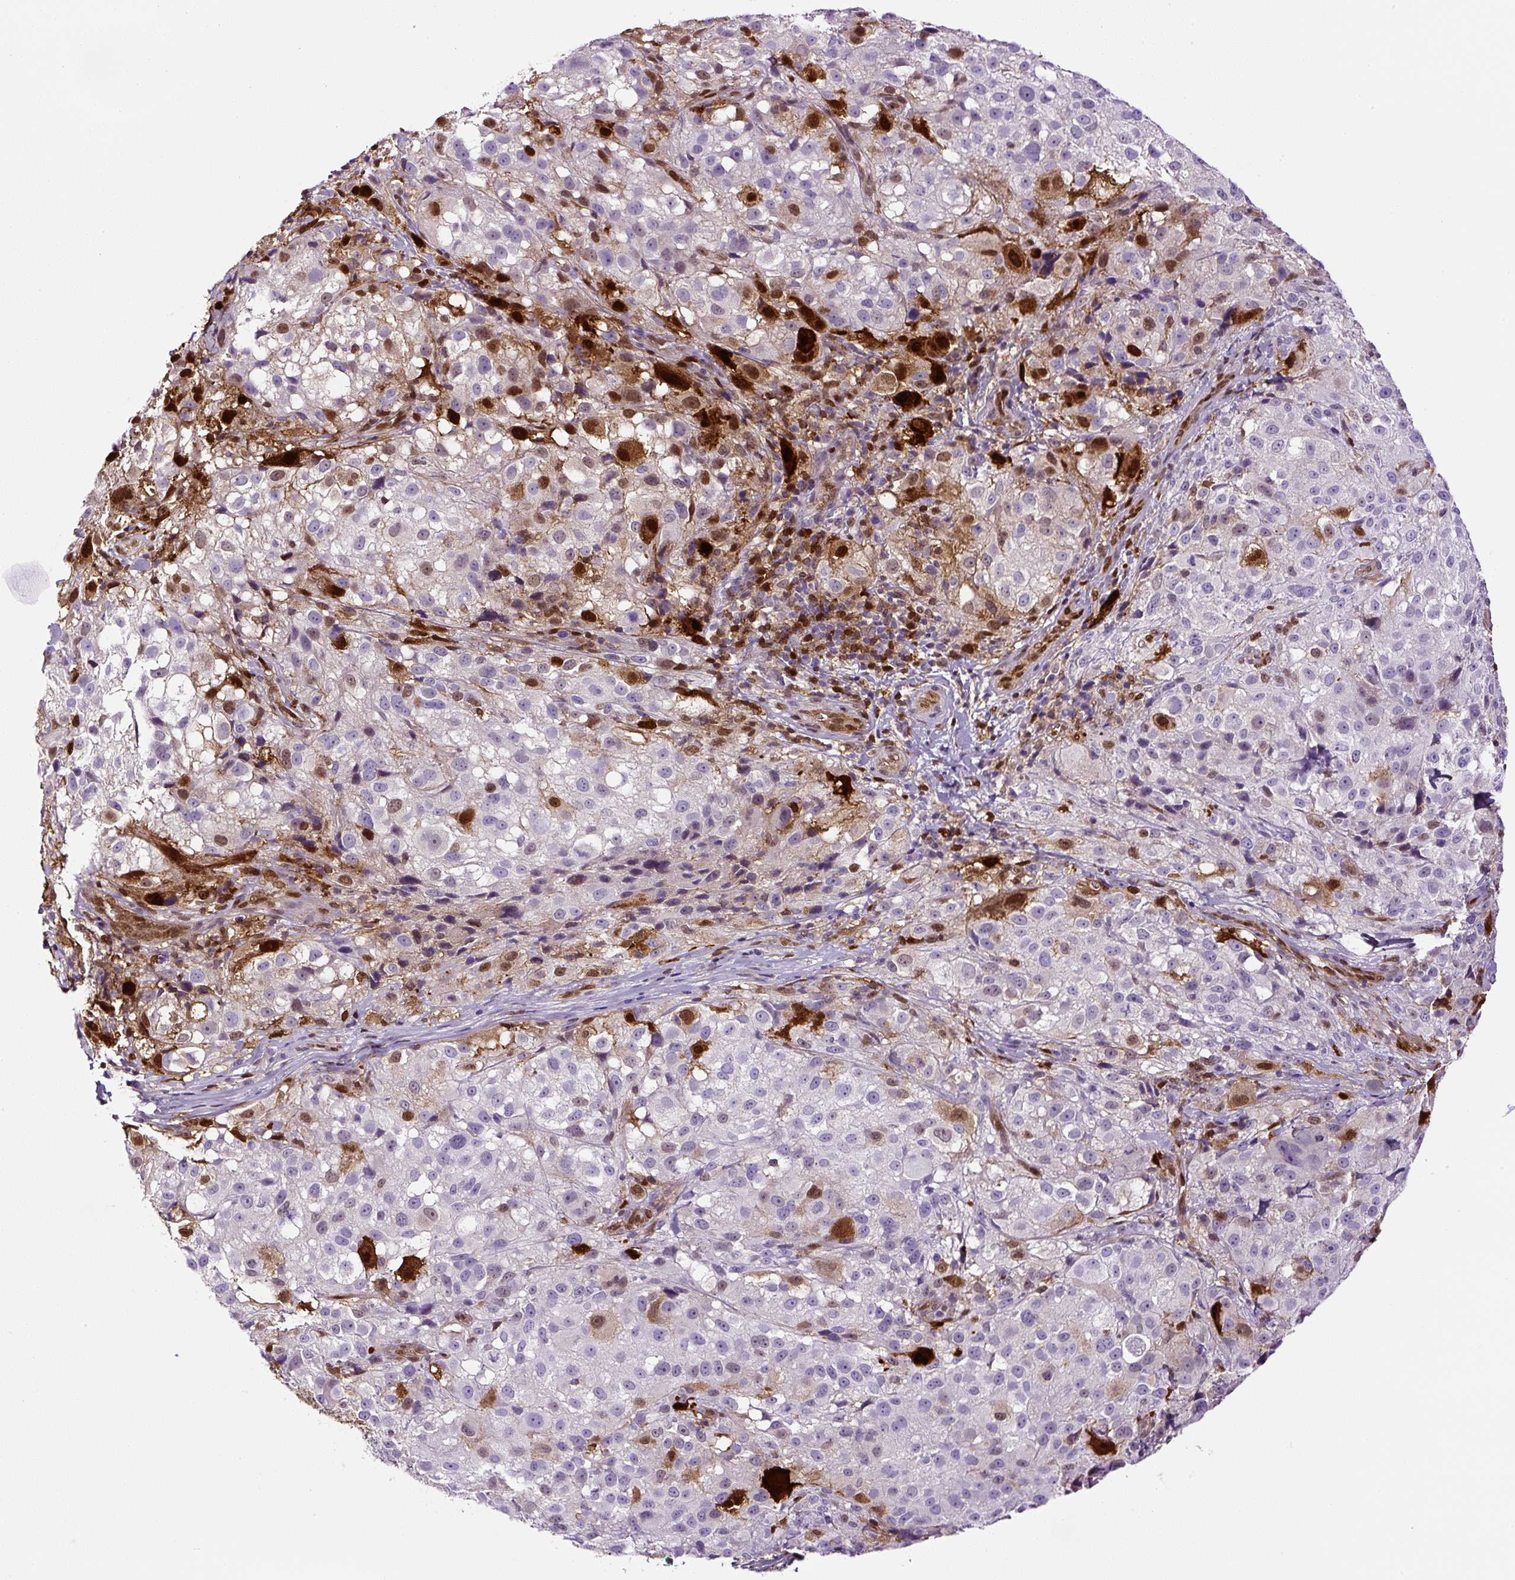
{"staining": {"intensity": "strong", "quantity": "<25%", "location": "cytoplasmic/membranous,nuclear"}, "tissue": "melanoma", "cell_type": "Tumor cells", "image_type": "cancer", "snomed": [{"axis": "morphology", "description": "Necrosis, NOS"}, {"axis": "morphology", "description": "Malignant melanoma, NOS"}, {"axis": "topography", "description": "Skin"}], "caption": "Human melanoma stained with a brown dye exhibits strong cytoplasmic/membranous and nuclear positive staining in approximately <25% of tumor cells.", "gene": "ANXA1", "patient": {"sex": "female", "age": 87}}